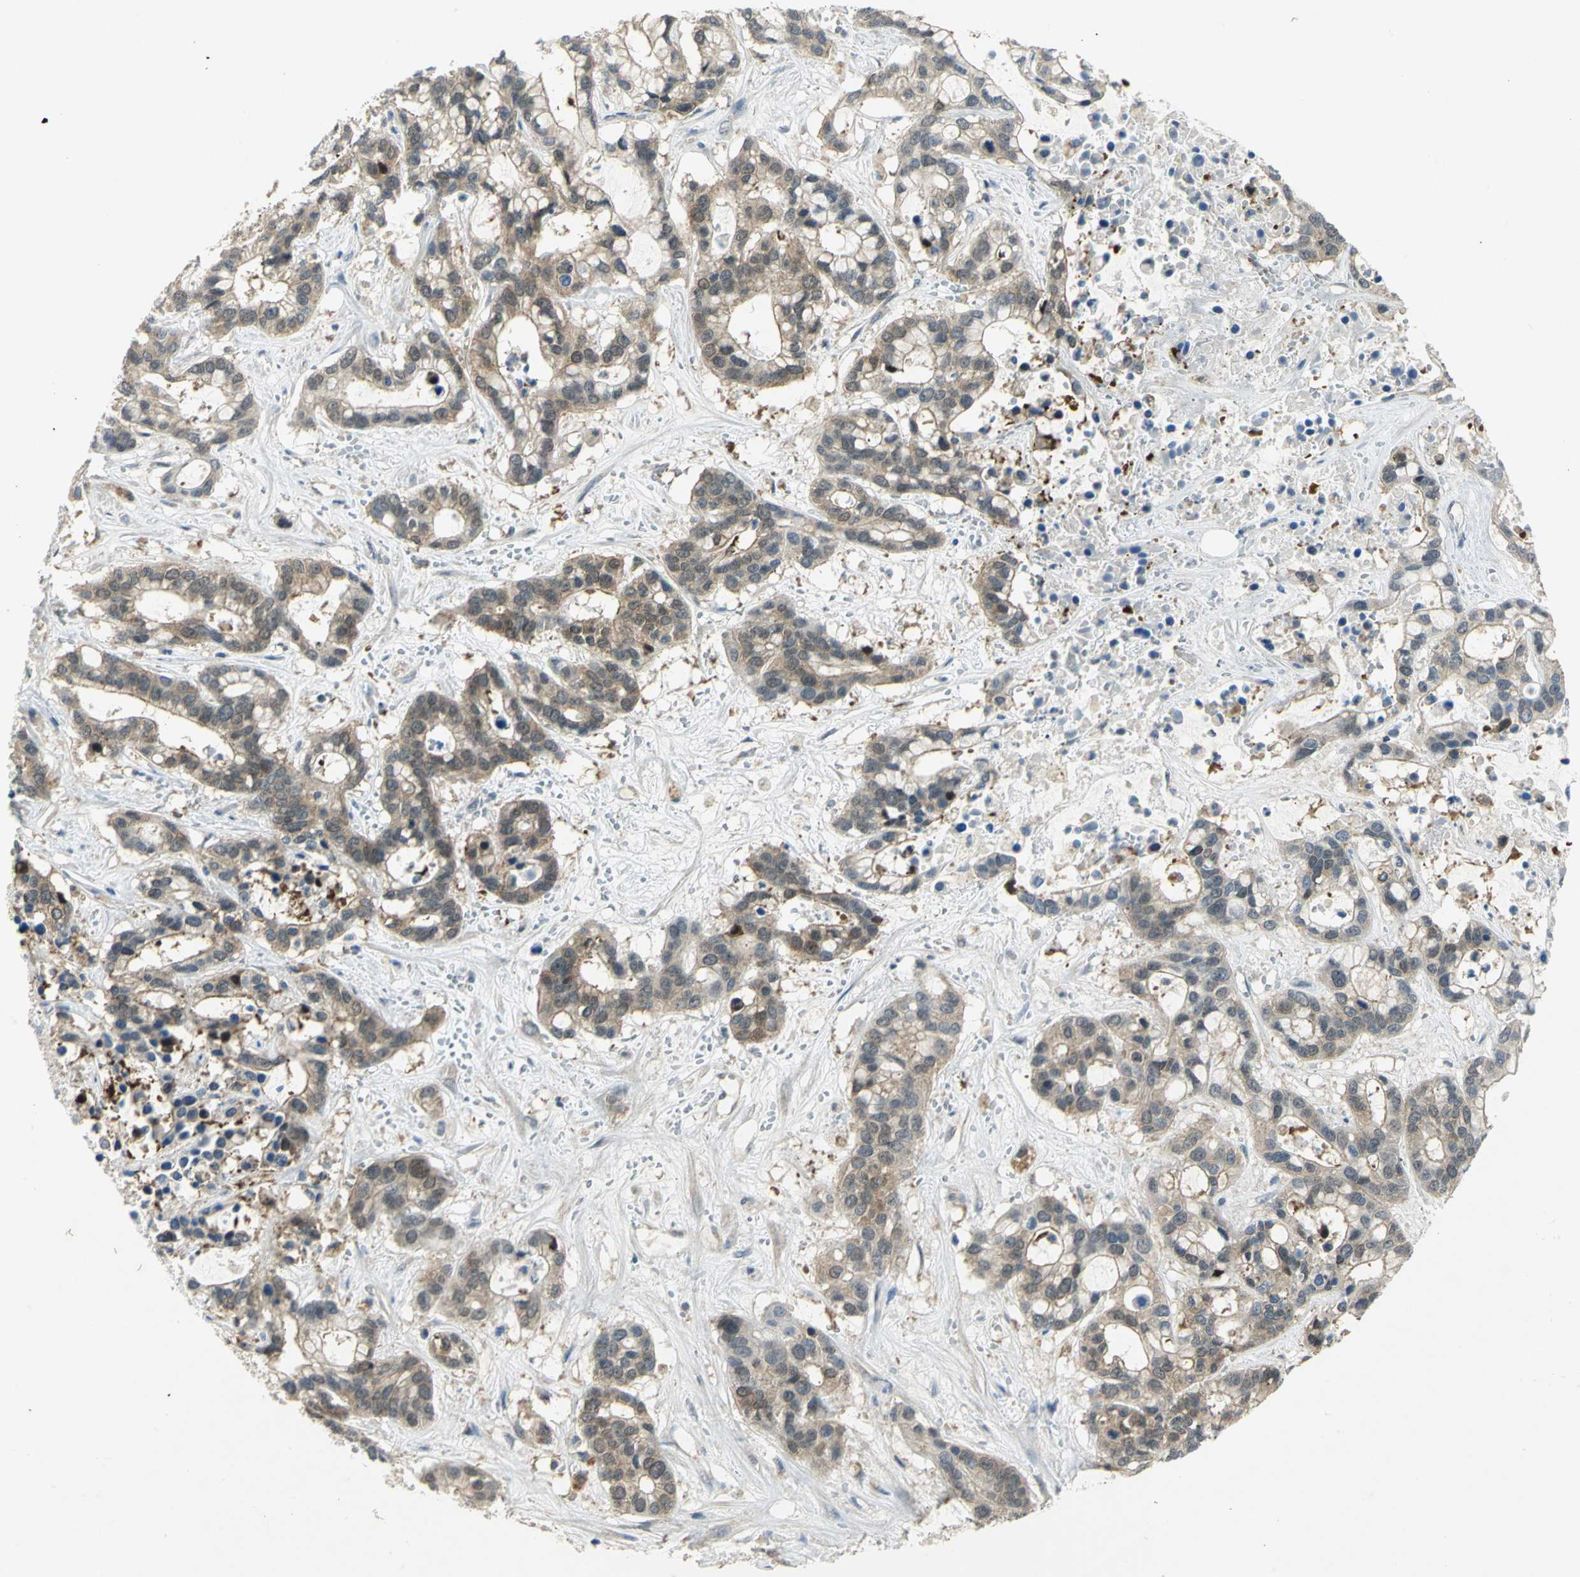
{"staining": {"intensity": "weak", "quantity": ">75%", "location": "cytoplasmic/membranous,nuclear"}, "tissue": "liver cancer", "cell_type": "Tumor cells", "image_type": "cancer", "snomed": [{"axis": "morphology", "description": "Cholangiocarcinoma"}, {"axis": "topography", "description": "Liver"}], "caption": "Immunohistochemistry (IHC) image of neoplastic tissue: liver cancer stained using immunohistochemistry shows low levels of weak protein expression localized specifically in the cytoplasmic/membranous and nuclear of tumor cells, appearing as a cytoplasmic/membranous and nuclear brown color.", "gene": "PPIA", "patient": {"sex": "female", "age": 65}}